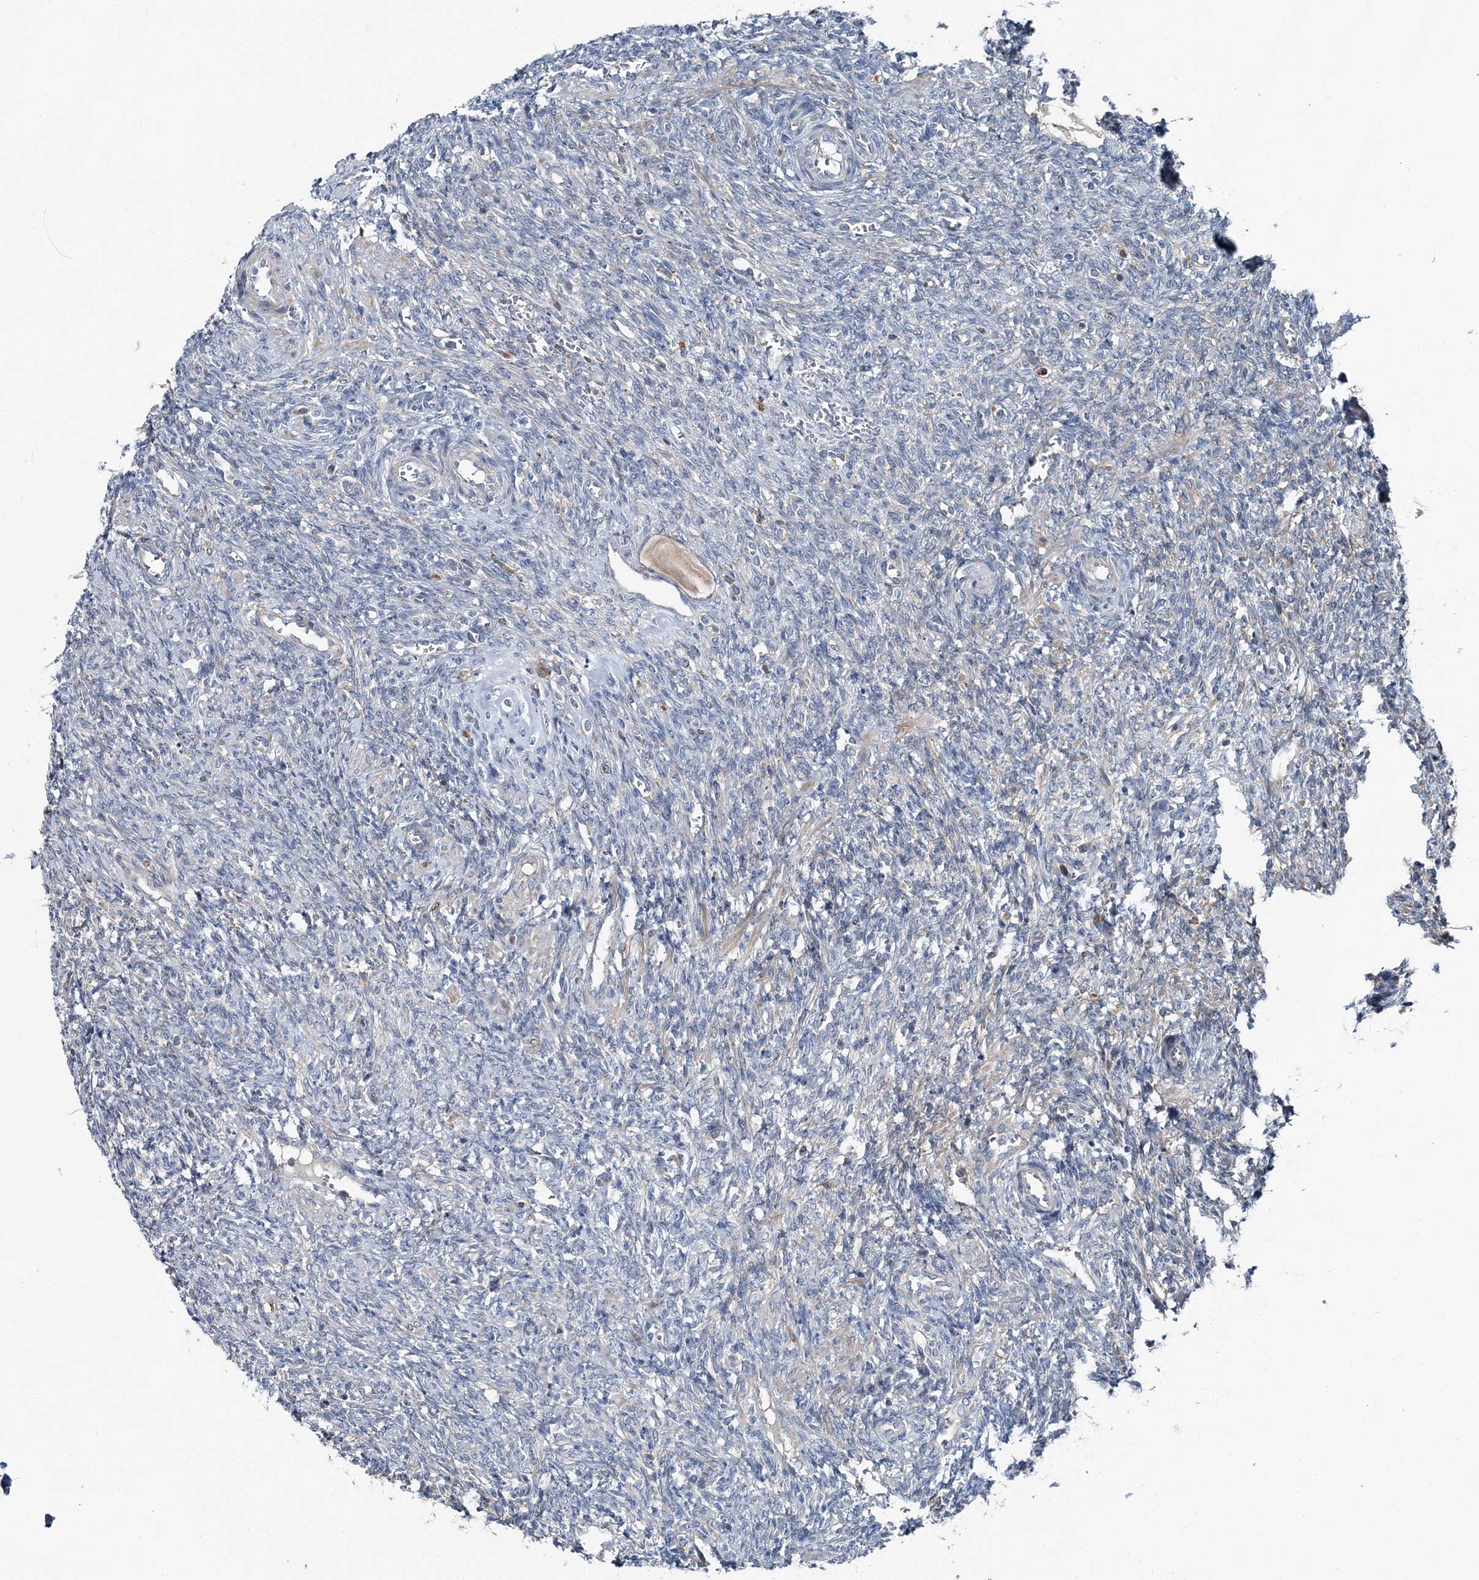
{"staining": {"intensity": "moderate", "quantity": "25%-75%", "location": "cytoplasmic/membranous"}, "tissue": "ovary", "cell_type": "Follicle cells", "image_type": "normal", "snomed": [{"axis": "morphology", "description": "Normal tissue, NOS"}, {"axis": "topography", "description": "Ovary"}], "caption": "IHC staining of benign ovary, which displays medium levels of moderate cytoplasmic/membranous staining in approximately 25%-75% of follicle cells indicating moderate cytoplasmic/membranous protein positivity. The staining was performed using DAB (brown) for protein detection and nuclei were counterstained in hematoxylin (blue).", "gene": "SPOPL", "patient": {"sex": "female", "age": 41}}